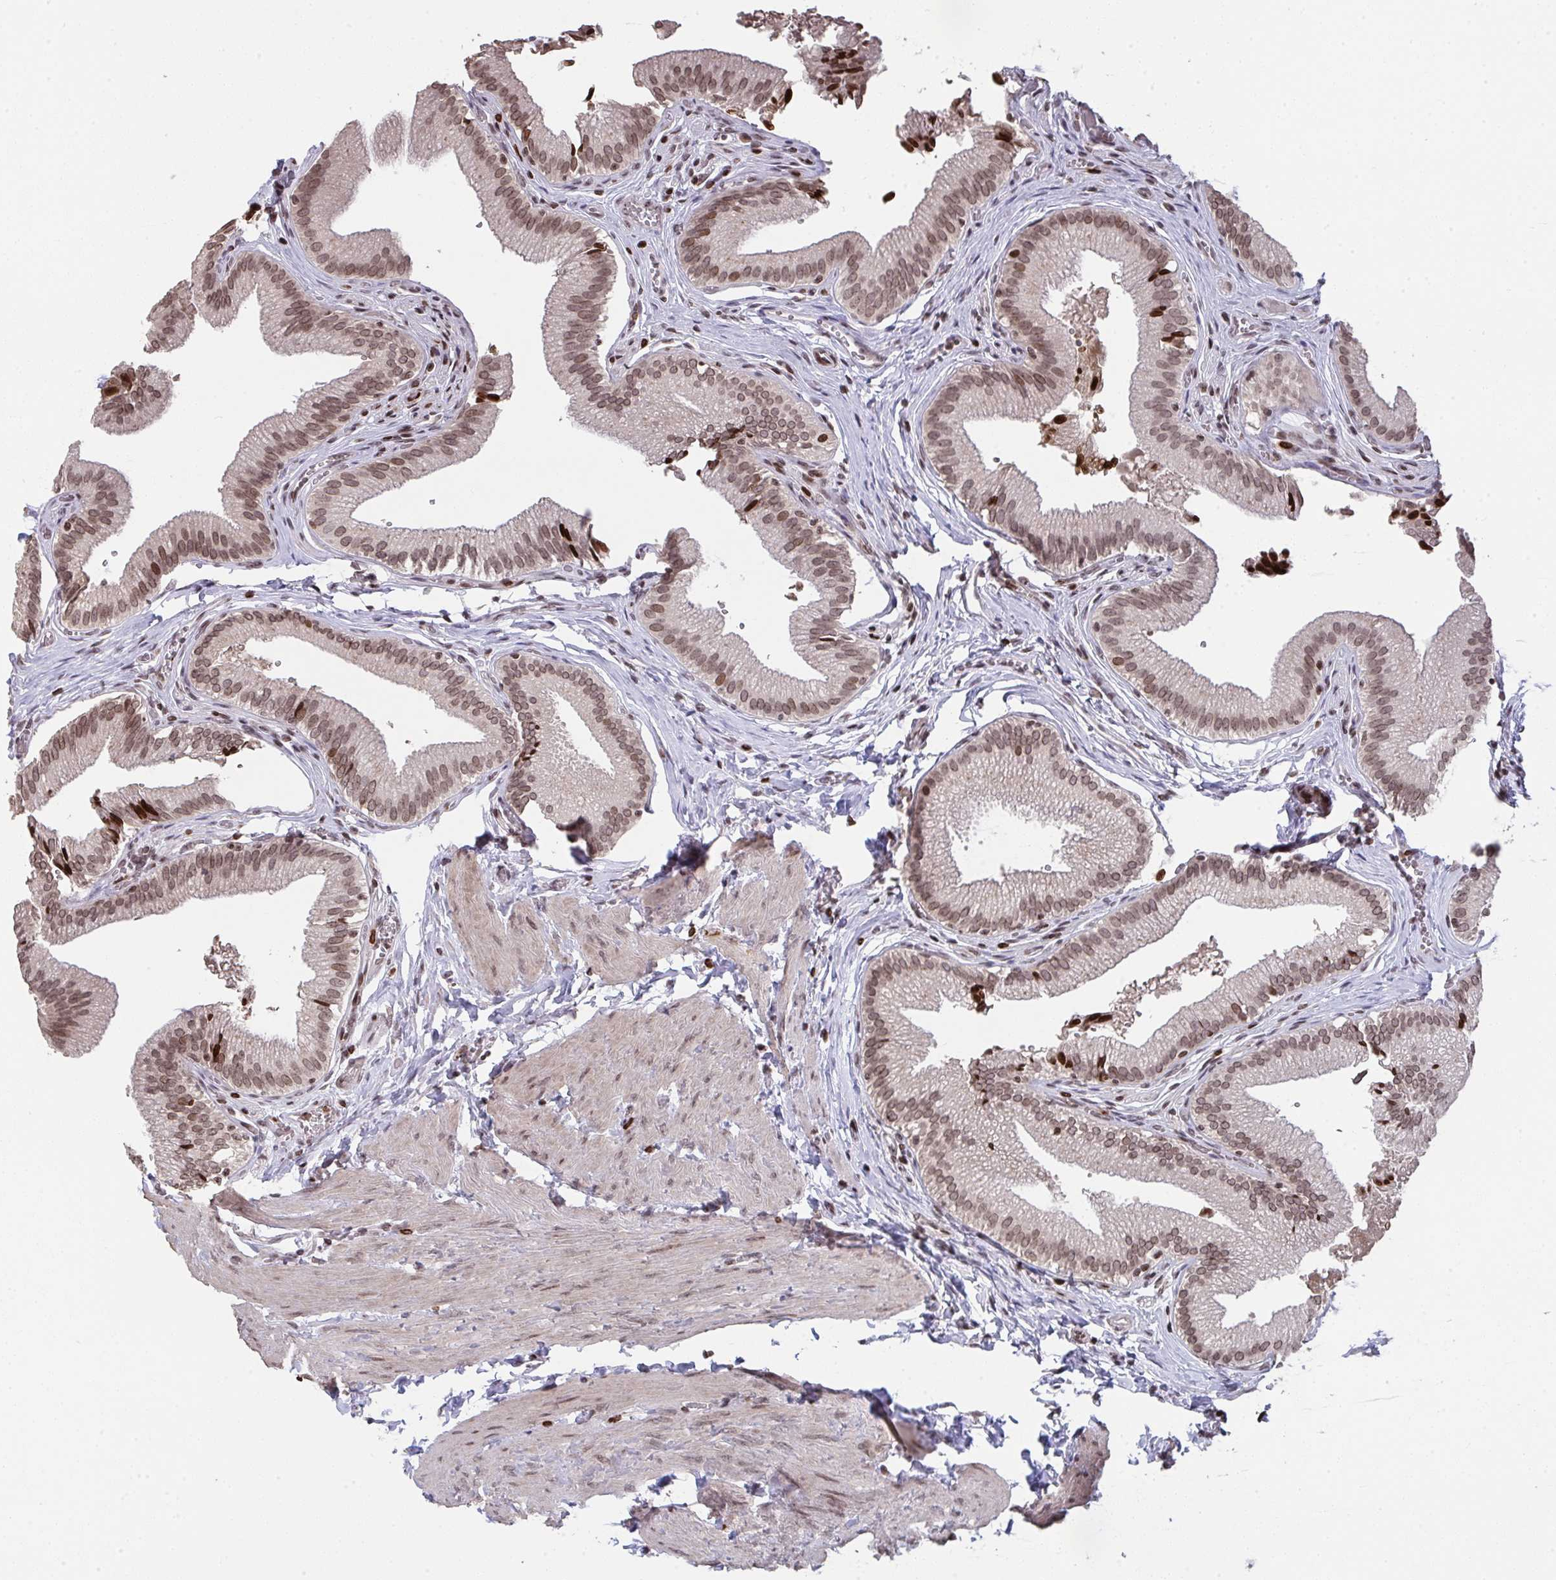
{"staining": {"intensity": "moderate", "quantity": ">75%", "location": "nuclear"}, "tissue": "gallbladder", "cell_type": "Glandular cells", "image_type": "normal", "snomed": [{"axis": "morphology", "description": "Normal tissue, NOS"}, {"axis": "topography", "description": "Gallbladder"}, {"axis": "topography", "description": "Peripheral nerve tissue"}], "caption": "Glandular cells reveal medium levels of moderate nuclear staining in about >75% of cells in unremarkable human gallbladder.", "gene": "NIP7", "patient": {"sex": "male", "age": 17}}